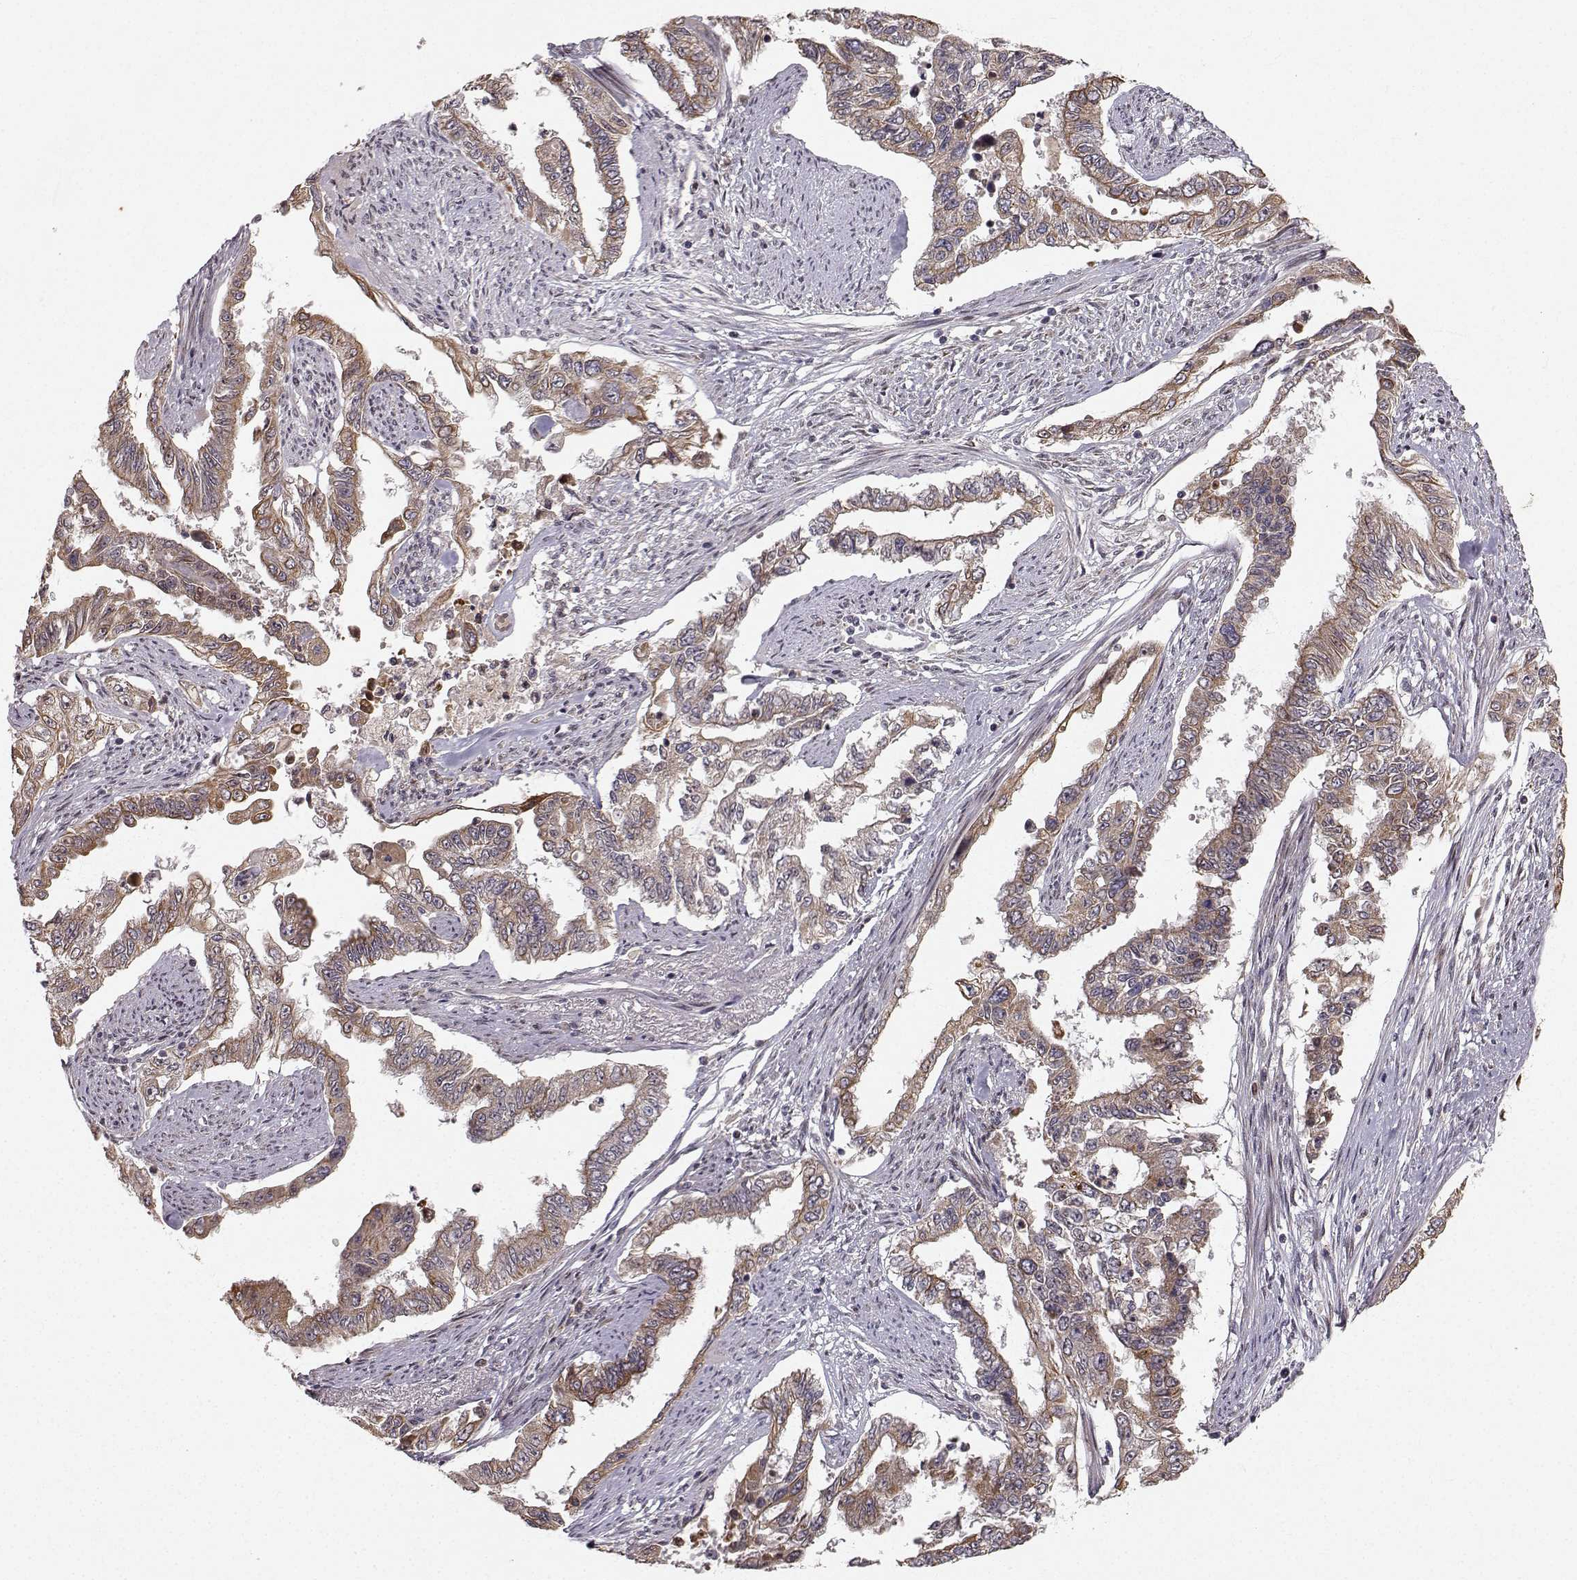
{"staining": {"intensity": "moderate", "quantity": "25%-75%", "location": "cytoplasmic/membranous"}, "tissue": "endometrial cancer", "cell_type": "Tumor cells", "image_type": "cancer", "snomed": [{"axis": "morphology", "description": "Adenocarcinoma, NOS"}, {"axis": "topography", "description": "Uterus"}], "caption": "A histopathology image of endometrial cancer stained for a protein shows moderate cytoplasmic/membranous brown staining in tumor cells. The staining was performed using DAB (3,3'-diaminobenzidine), with brown indicating positive protein expression. Nuclei are stained blue with hematoxylin.", "gene": "APC", "patient": {"sex": "female", "age": 59}}